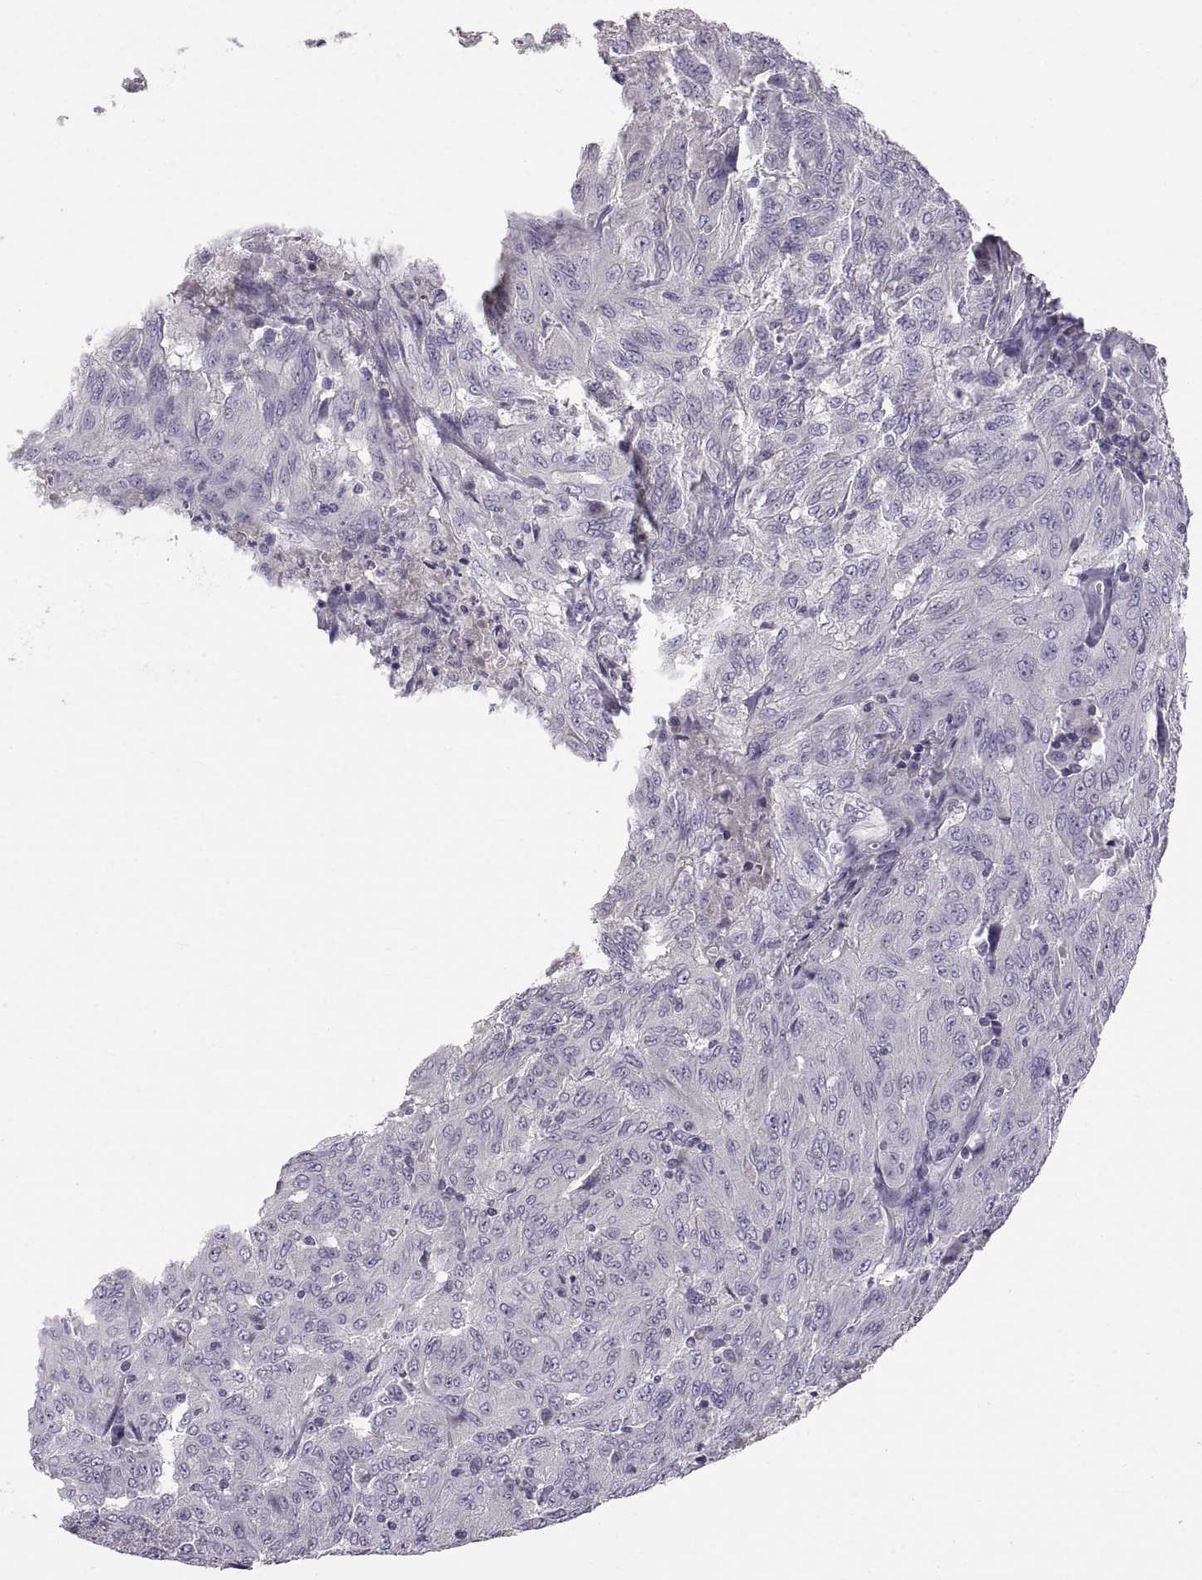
{"staining": {"intensity": "negative", "quantity": "none", "location": "none"}, "tissue": "pancreatic cancer", "cell_type": "Tumor cells", "image_type": "cancer", "snomed": [{"axis": "morphology", "description": "Adenocarcinoma, NOS"}, {"axis": "topography", "description": "Pancreas"}], "caption": "A photomicrograph of pancreatic cancer (adenocarcinoma) stained for a protein demonstrates no brown staining in tumor cells. Nuclei are stained in blue.", "gene": "WFDC8", "patient": {"sex": "male", "age": 63}}